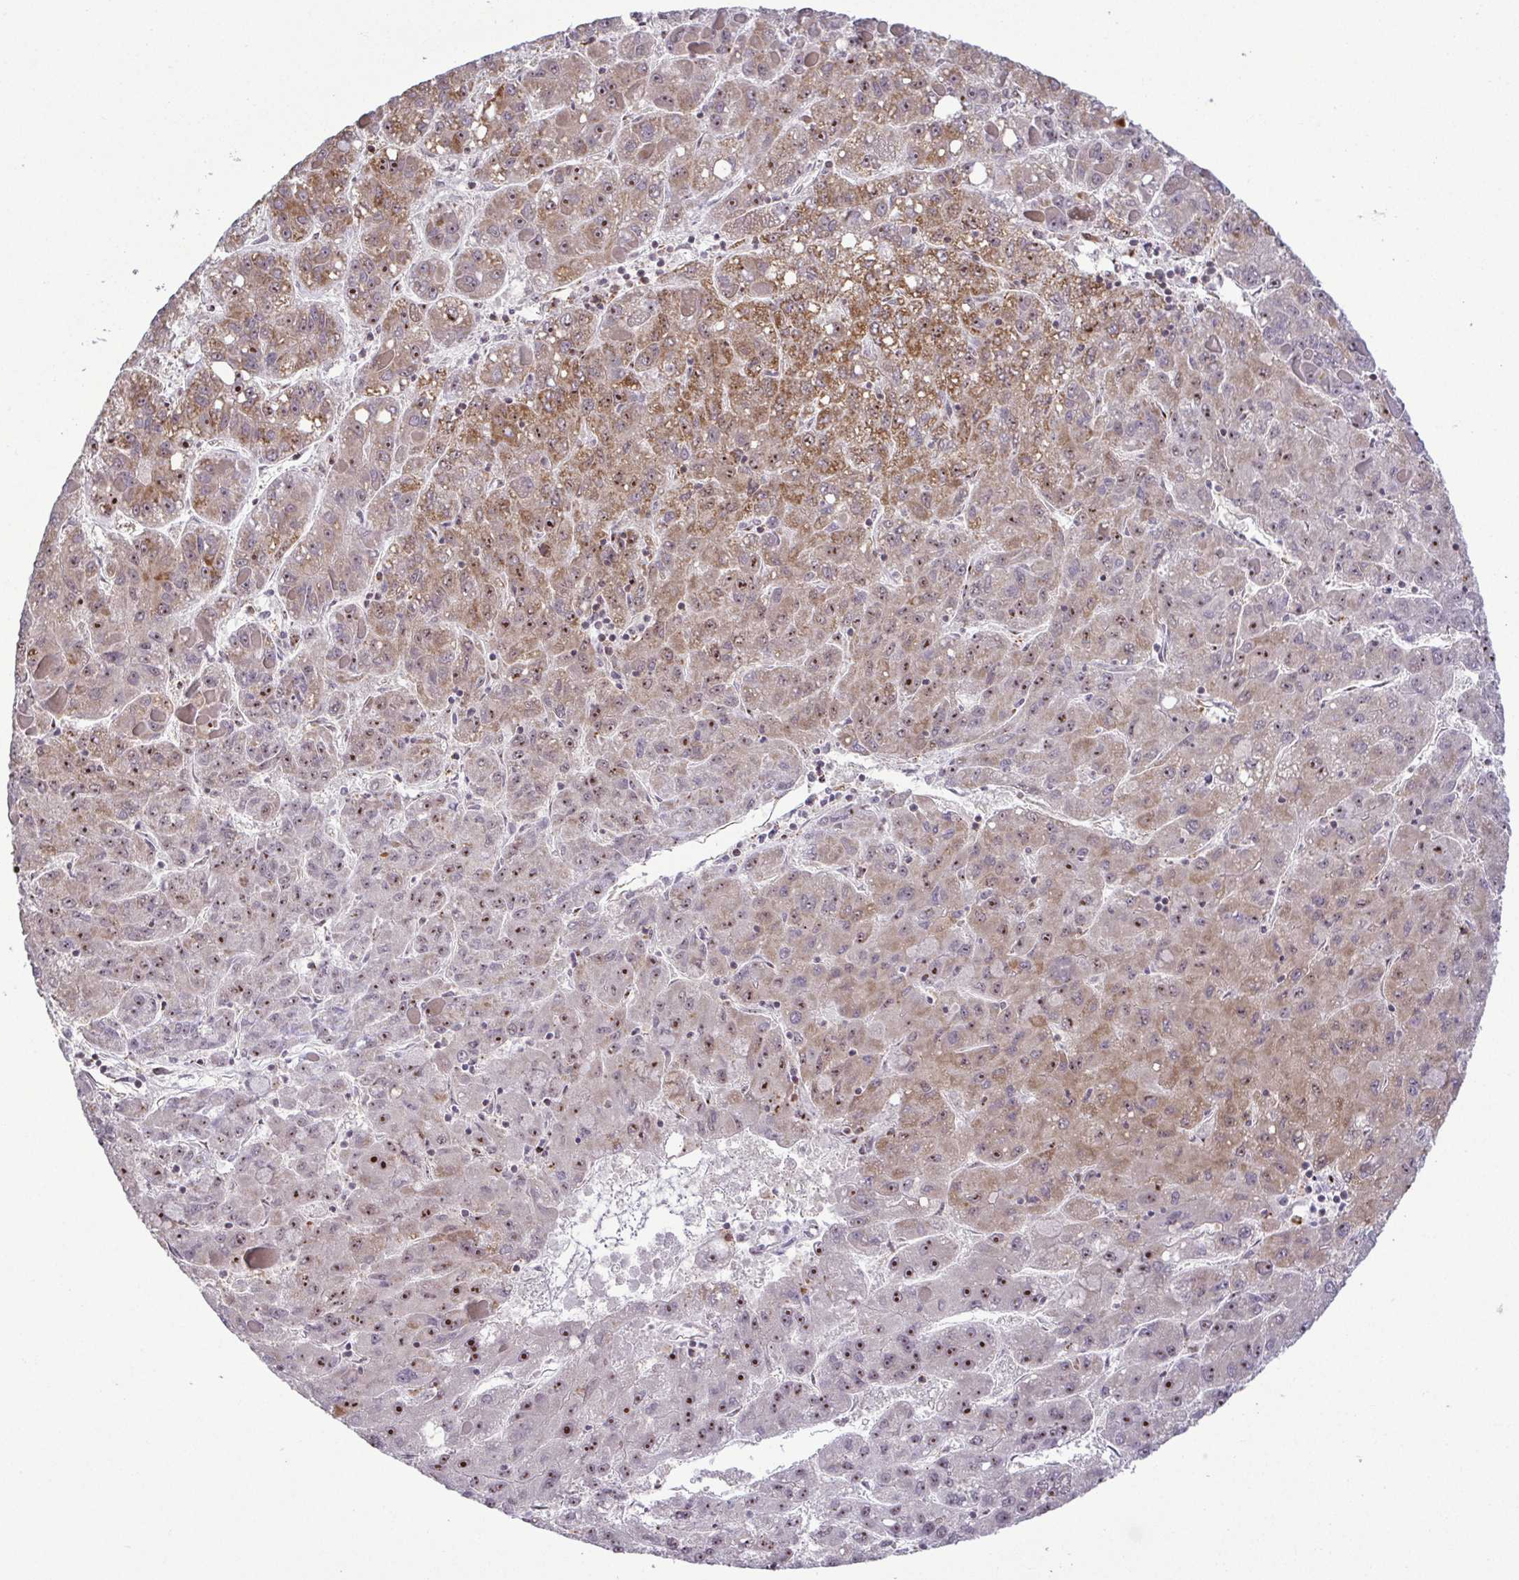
{"staining": {"intensity": "moderate", "quantity": ">75%", "location": "cytoplasmic/membranous,nuclear"}, "tissue": "liver cancer", "cell_type": "Tumor cells", "image_type": "cancer", "snomed": [{"axis": "morphology", "description": "Carcinoma, Hepatocellular, NOS"}, {"axis": "topography", "description": "Liver"}], "caption": "Moderate cytoplasmic/membranous and nuclear positivity for a protein is present in about >75% of tumor cells of liver cancer (hepatocellular carcinoma) using immunohistochemistry (IHC).", "gene": "RSL24D1", "patient": {"sex": "female", "age": 82}}